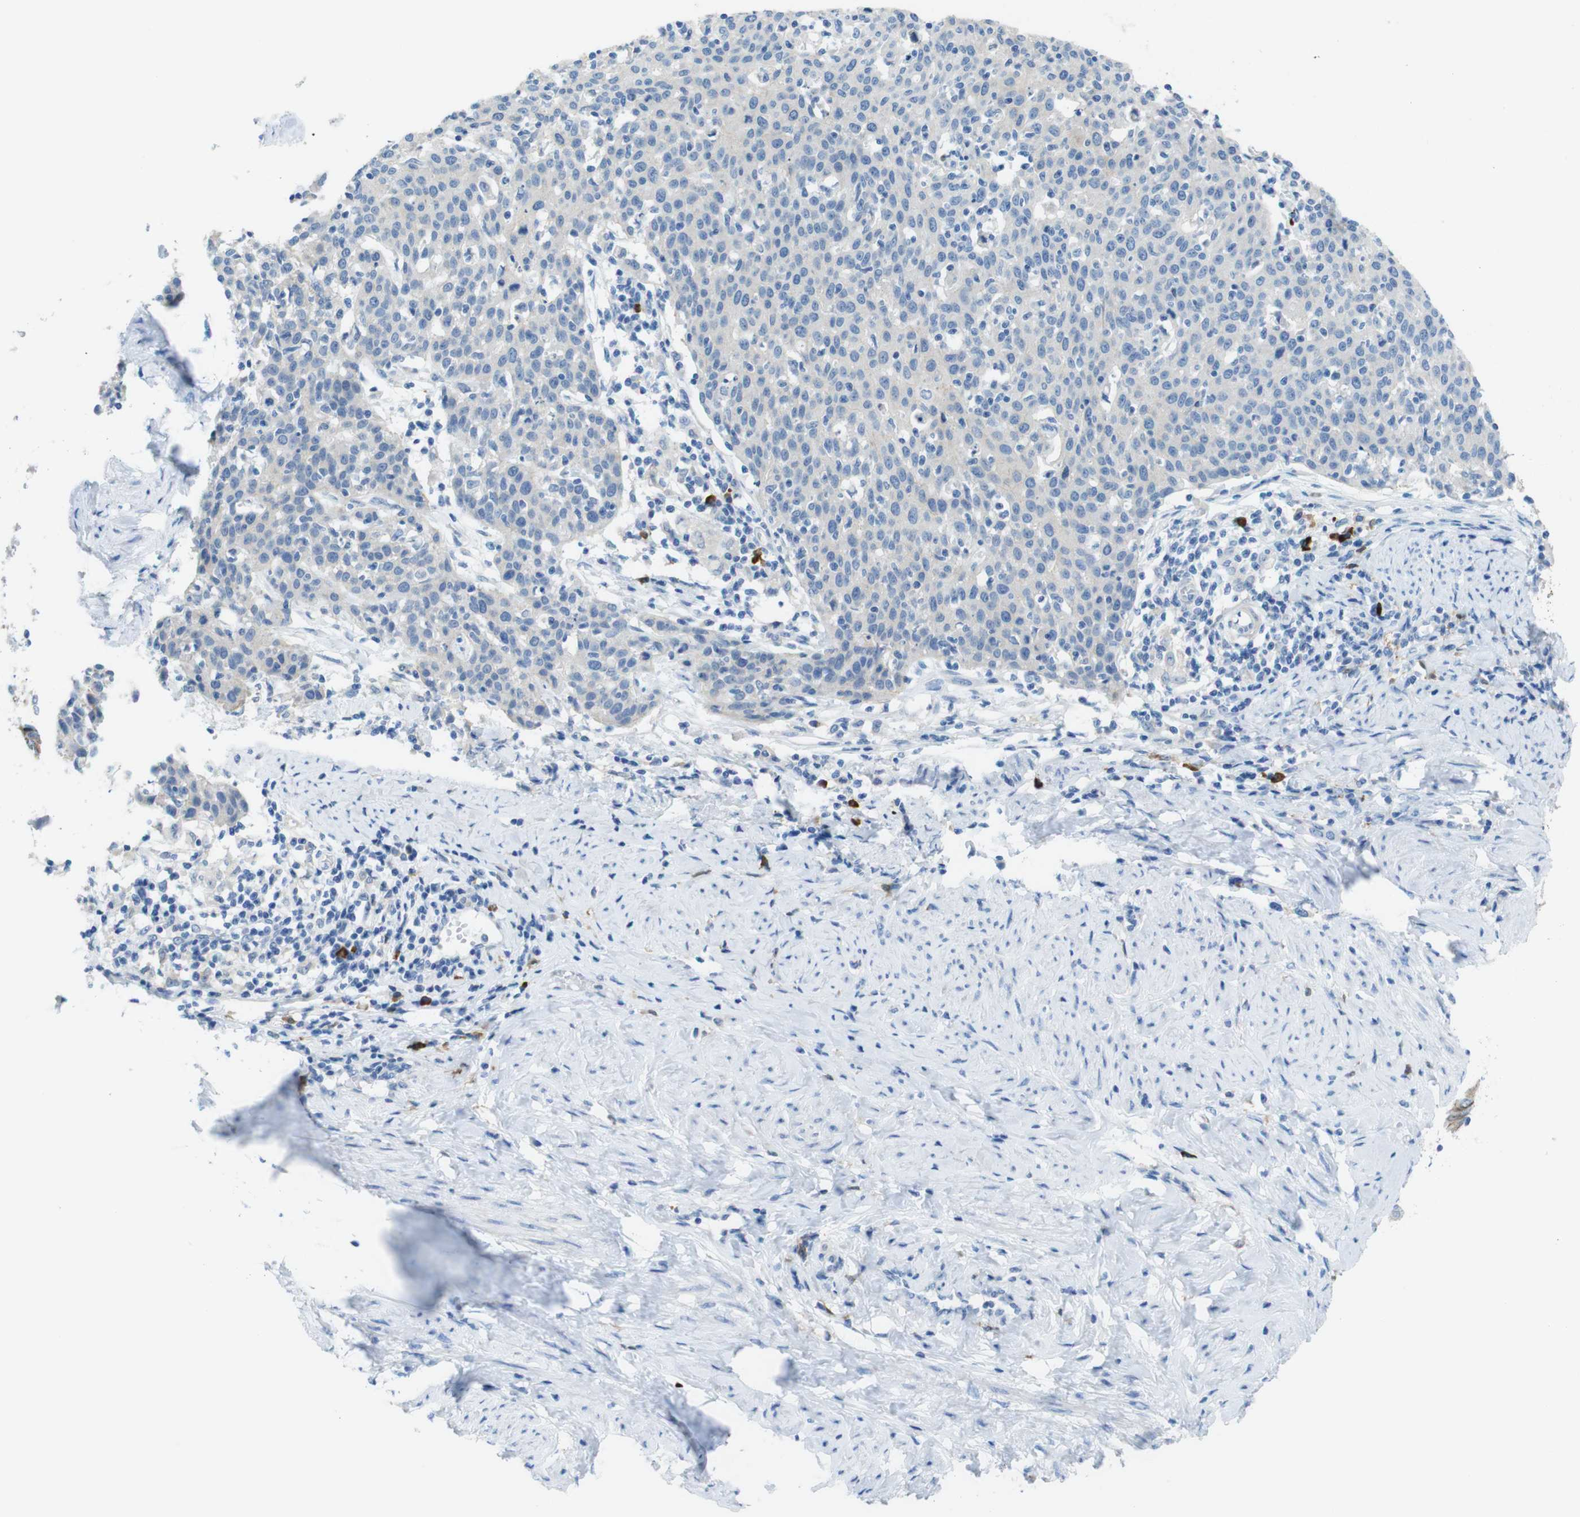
{"staining": {"intensity": "negative", "quantity": "none", "location": "none"}, "tissue": "cervical cancer", "cell_type": "Tumor cells", "image_type": "cancer", "snomed": [{"axis": "morphology", "description": "Squamous cell carcinoma, NOS"}, {"axis": "topography", "description": "Cervix"}], "caption": "This histopathology image is of cervical squamous cell carcinoma stained with IHC to label a protein in brown with the nuclei are counter-stained blue. There is no positivity in tumor cells.", "gene": "CLMN", "patient": {"sex": "female", "age": 38}}